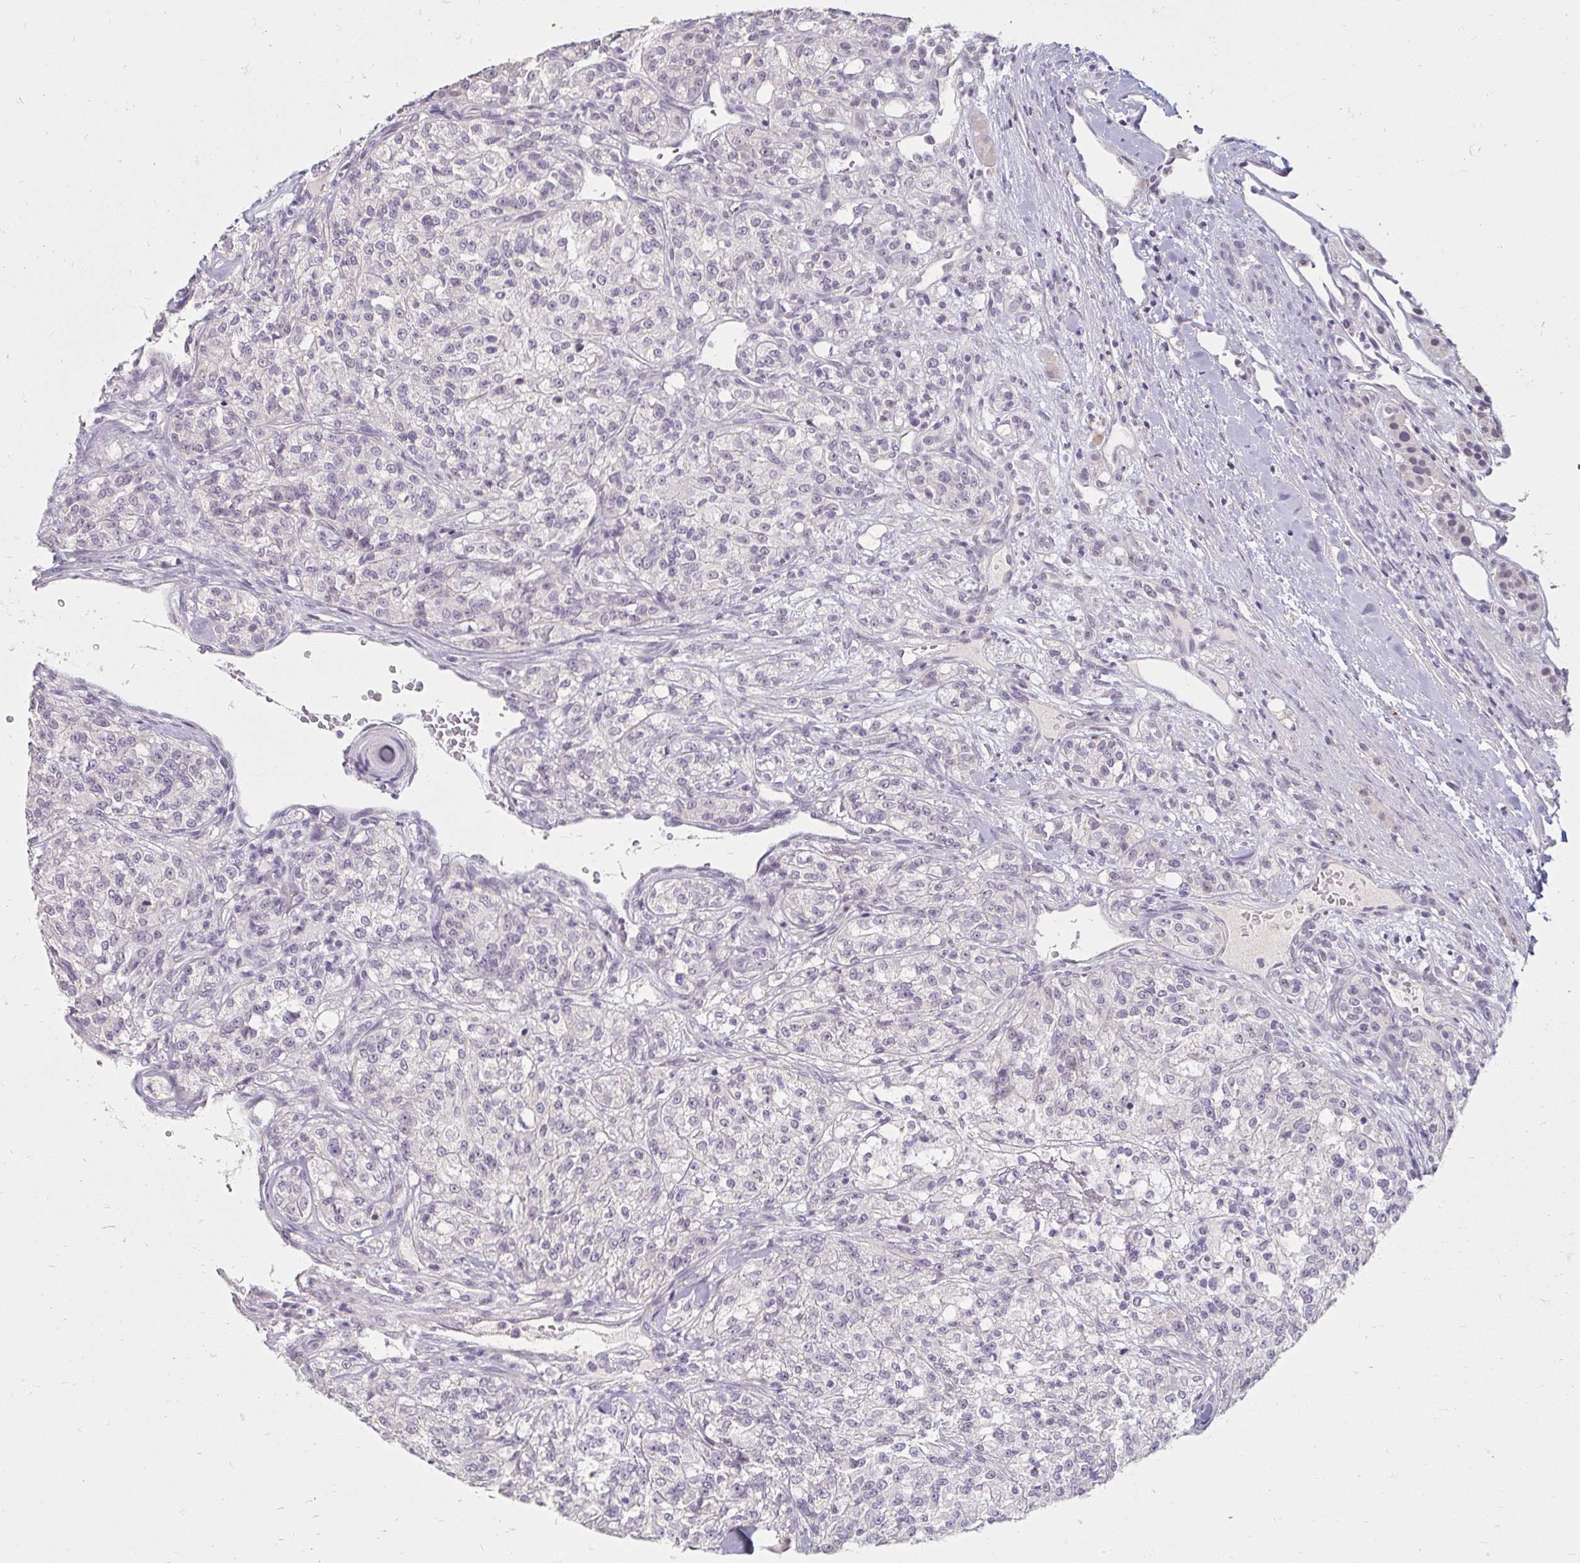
{"staining": {"intensity": "negative", "quantity": "none", "location": "none"}, "tissue": "renal cancer", "cell_type": "Tumor cells", "image_type": "cancer", "snomed": [{"axis": "morphology", "description": "Adenocarcinoma, NOS"}, {"axis": "topography", "description": "Kidney"}], "caption": "Immunohistochemistry (IHC) micrograph of human renal cancer (adenocarcinoma) stained for a protein (brown), which reveals no staining in tumor cells.", "gene": "DDN", "patient": {"sex": "female", "age": 63}}